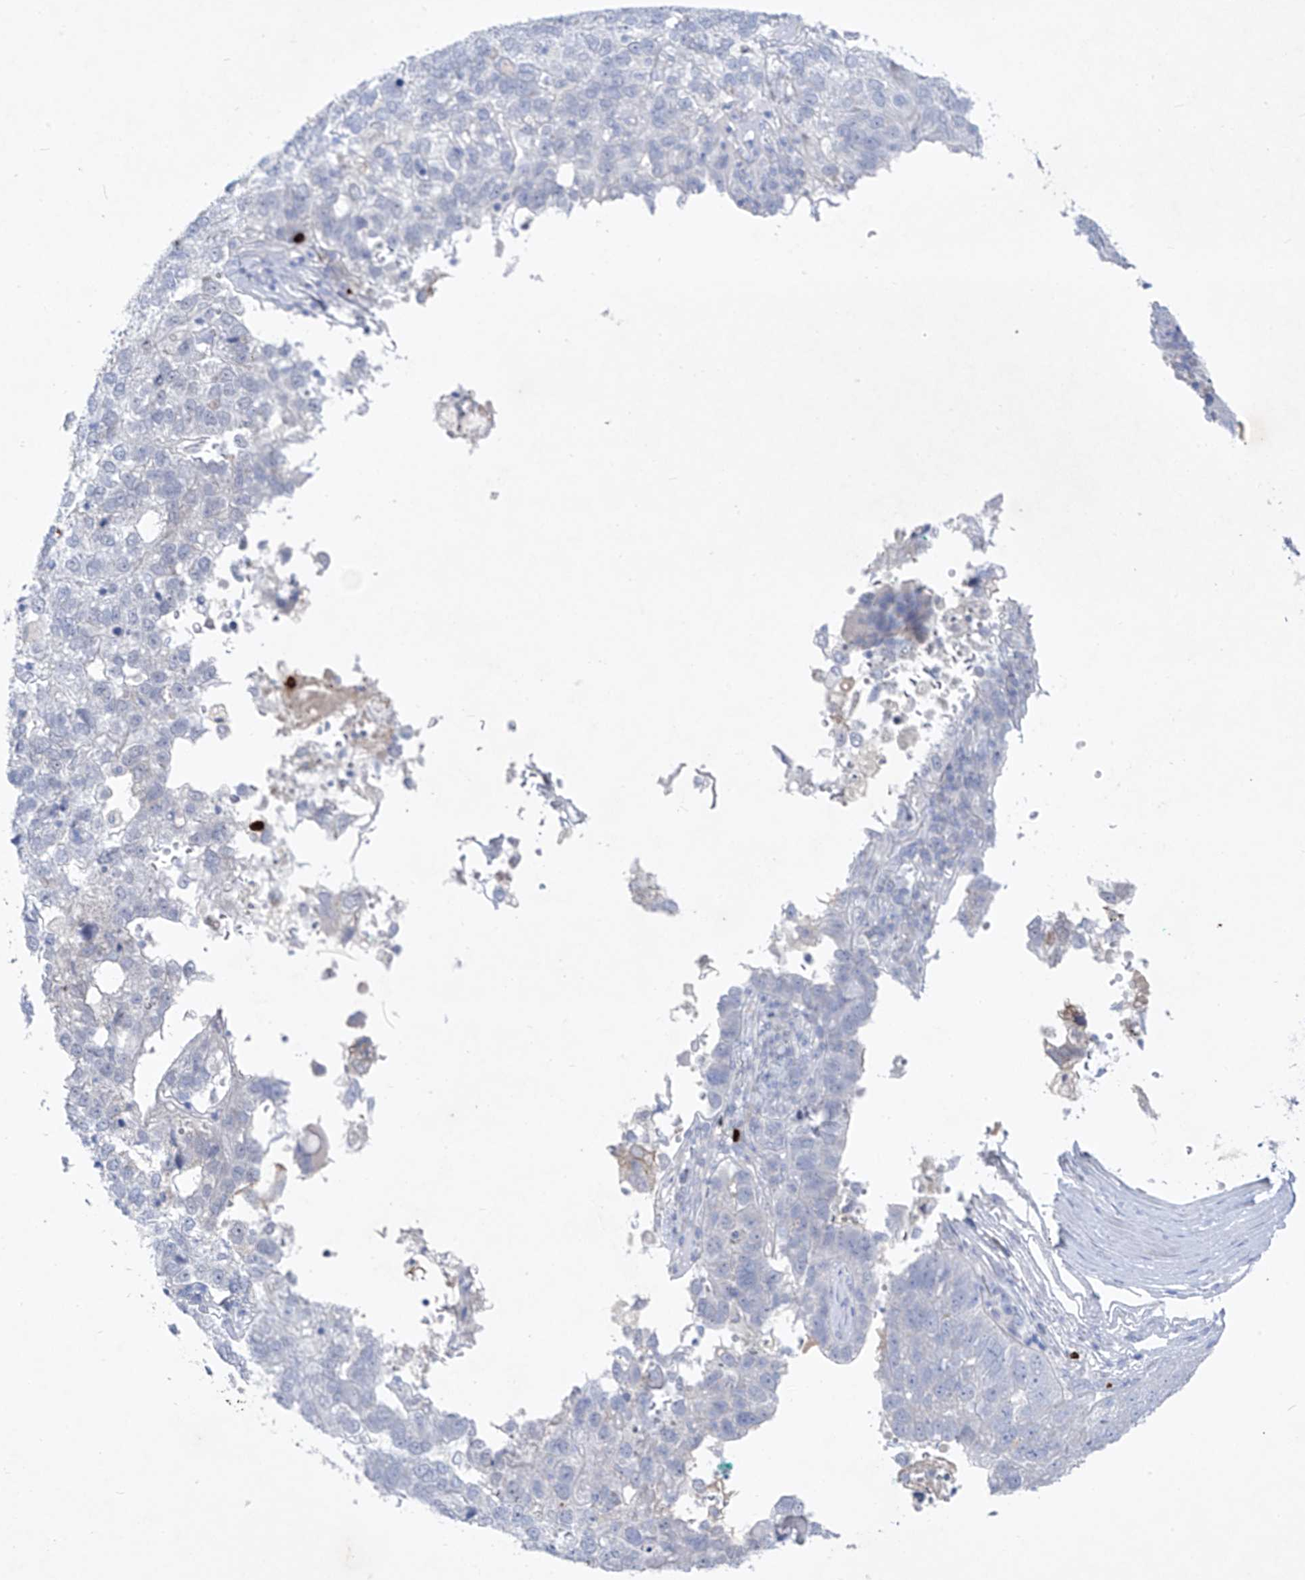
{"staining": {"intensity": "negative", "quantity": "none", "location": "none"}, "tissue": "pancreatic cancer", "cell_type": "Tumor cells", "image_type": "cancer", "snomed": [{"axis": "morphology", "description": "Adenocarcinoma, NOS"}, {"axis": "topography", "description": "Pancreas"}], "caption": "Tumor cells show no significant staining in pancreatic cancer.", "gene": "FRS3", "patient": {"sex": "female", "age": 61}}